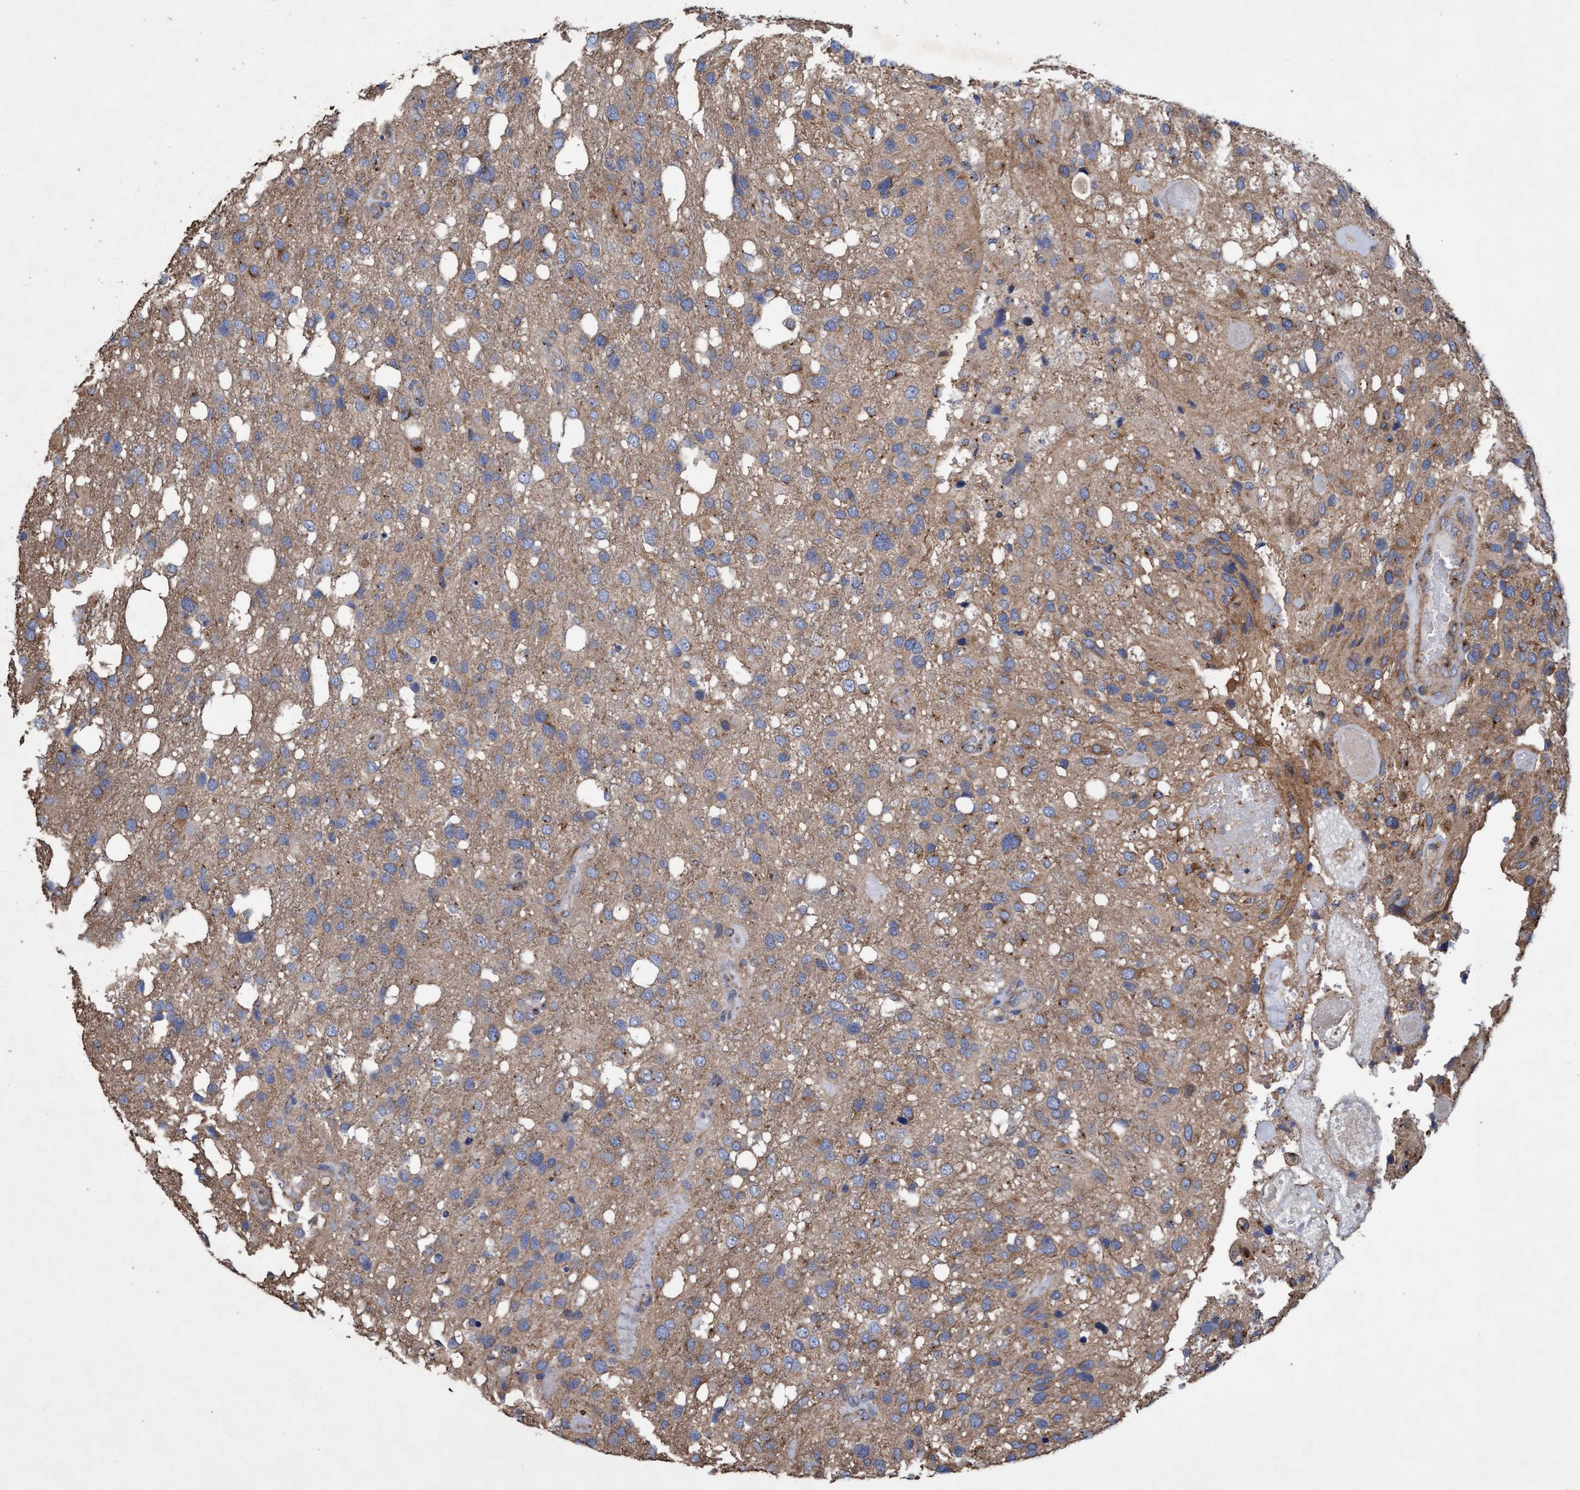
{"staining": {"intensity": "moderate", "quantity": ">75%", "location": "cytoplasmic/membranous"}, "tissue": "glioma", "cell_type": "Tumor cells", "image_type": "cancer", "snomed": [{"axis": "morphology", "description": "Glioma, malignant, High grade"}, {"axis": "topography", "description": "Brain"}], "caption": "Human malignant glioma (high-grade) stained for a protein (brown) reveals moderate cytoplasmic/membranous positive staining in about >75% of tumor cells.", "gene": "BICD2", "patient": {"sex": "female", "age": 58}}